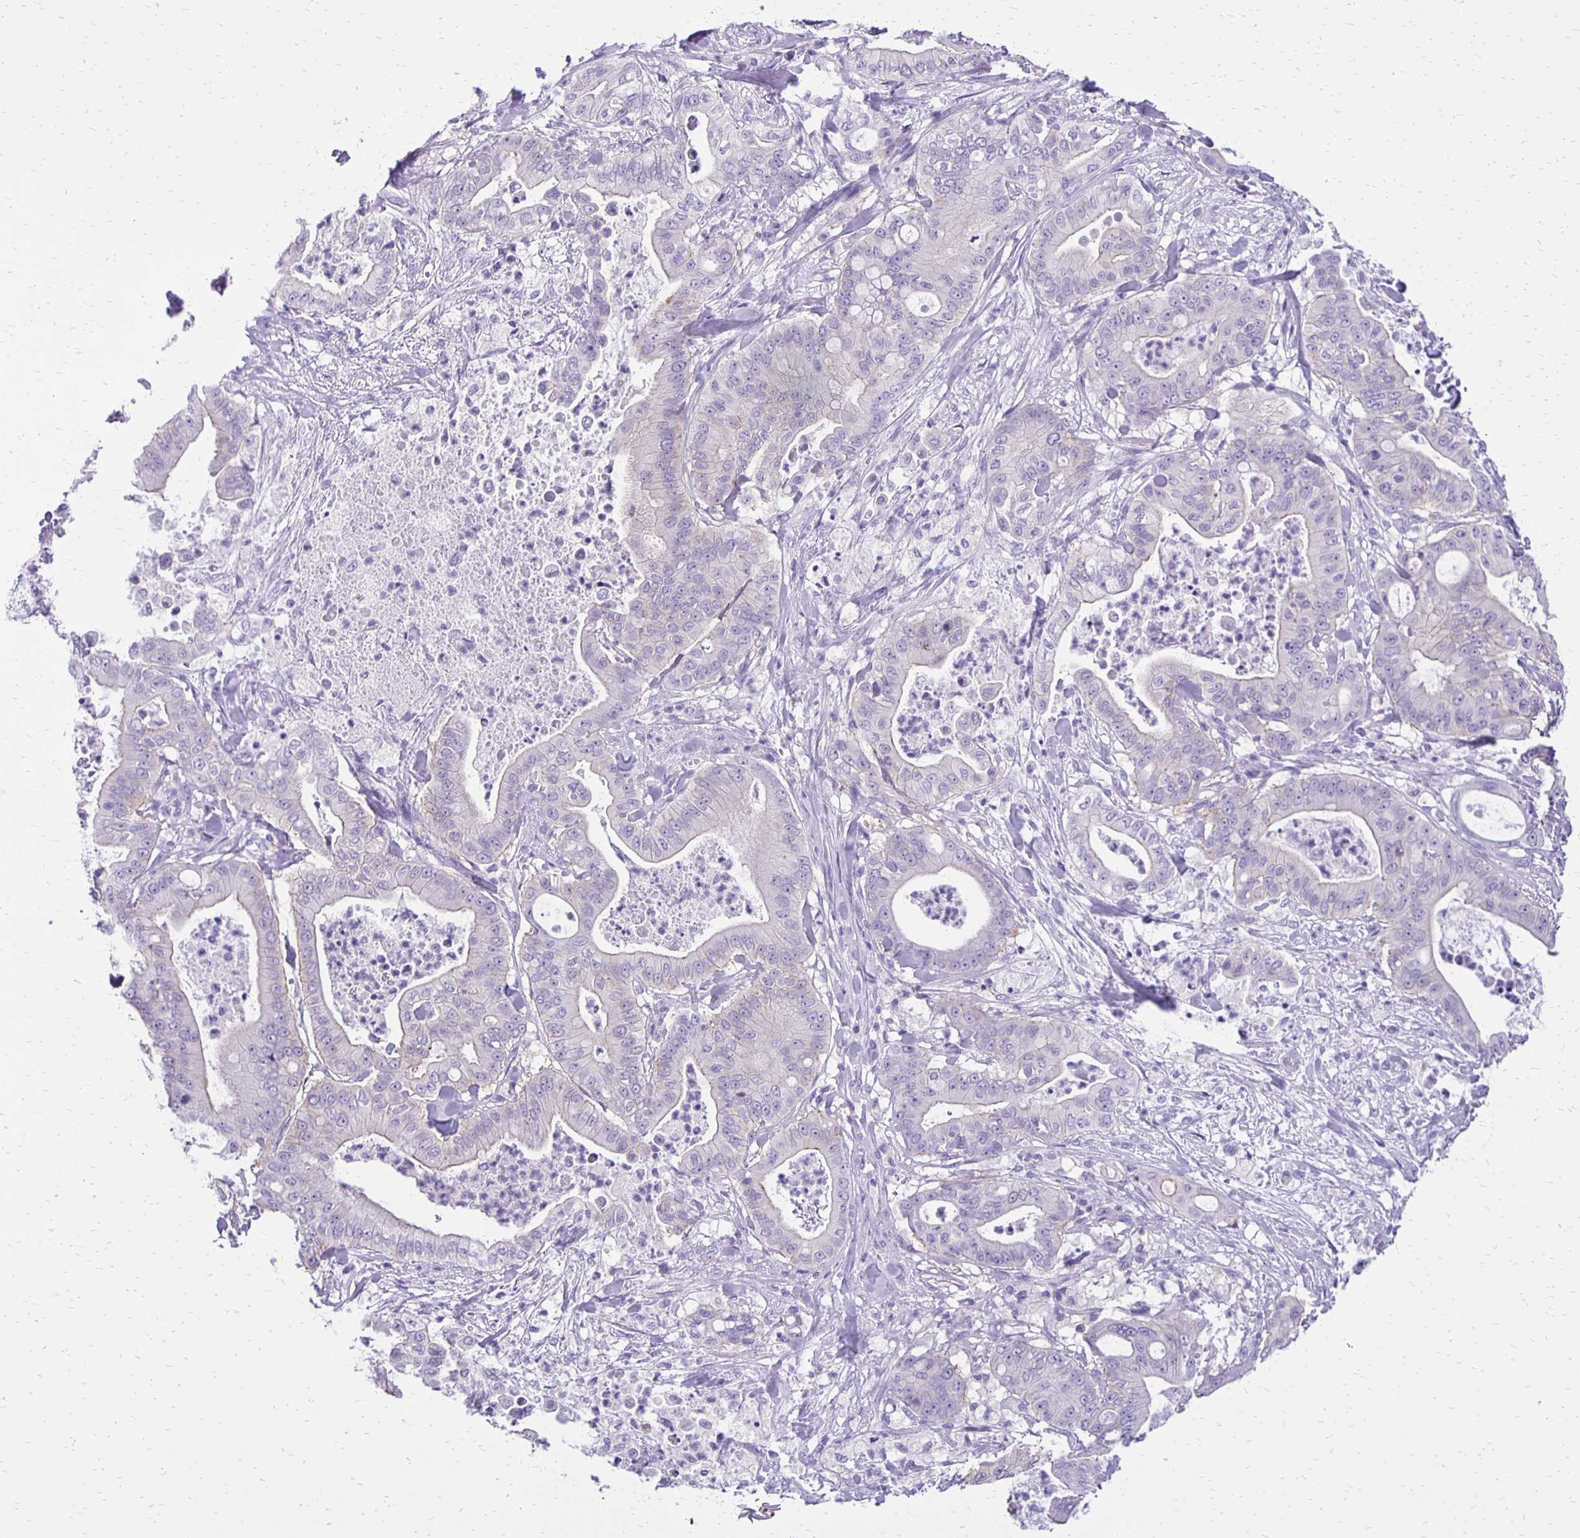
{"staining": {"intensity": "negative", "quantity": "none", "location": "none"}, "tissue": "pancreatic cancer", "cell_type": "Tumor cells", "image_type": "cancer", "snomed": [{"axis": "morphology", "description": "Adenocarcinoma, NOS"}, {"axis": "topography", "description": "Pancreas"}], "caption": "DAB (3,3'-diaminobenzidine) immunohistochemical staining of pancreatic cancer (adenocarcinoma) shows no significant staining in tumor cells.", "gene": "ANKRD45", "patient": {"sex": "male", "age": 71}}